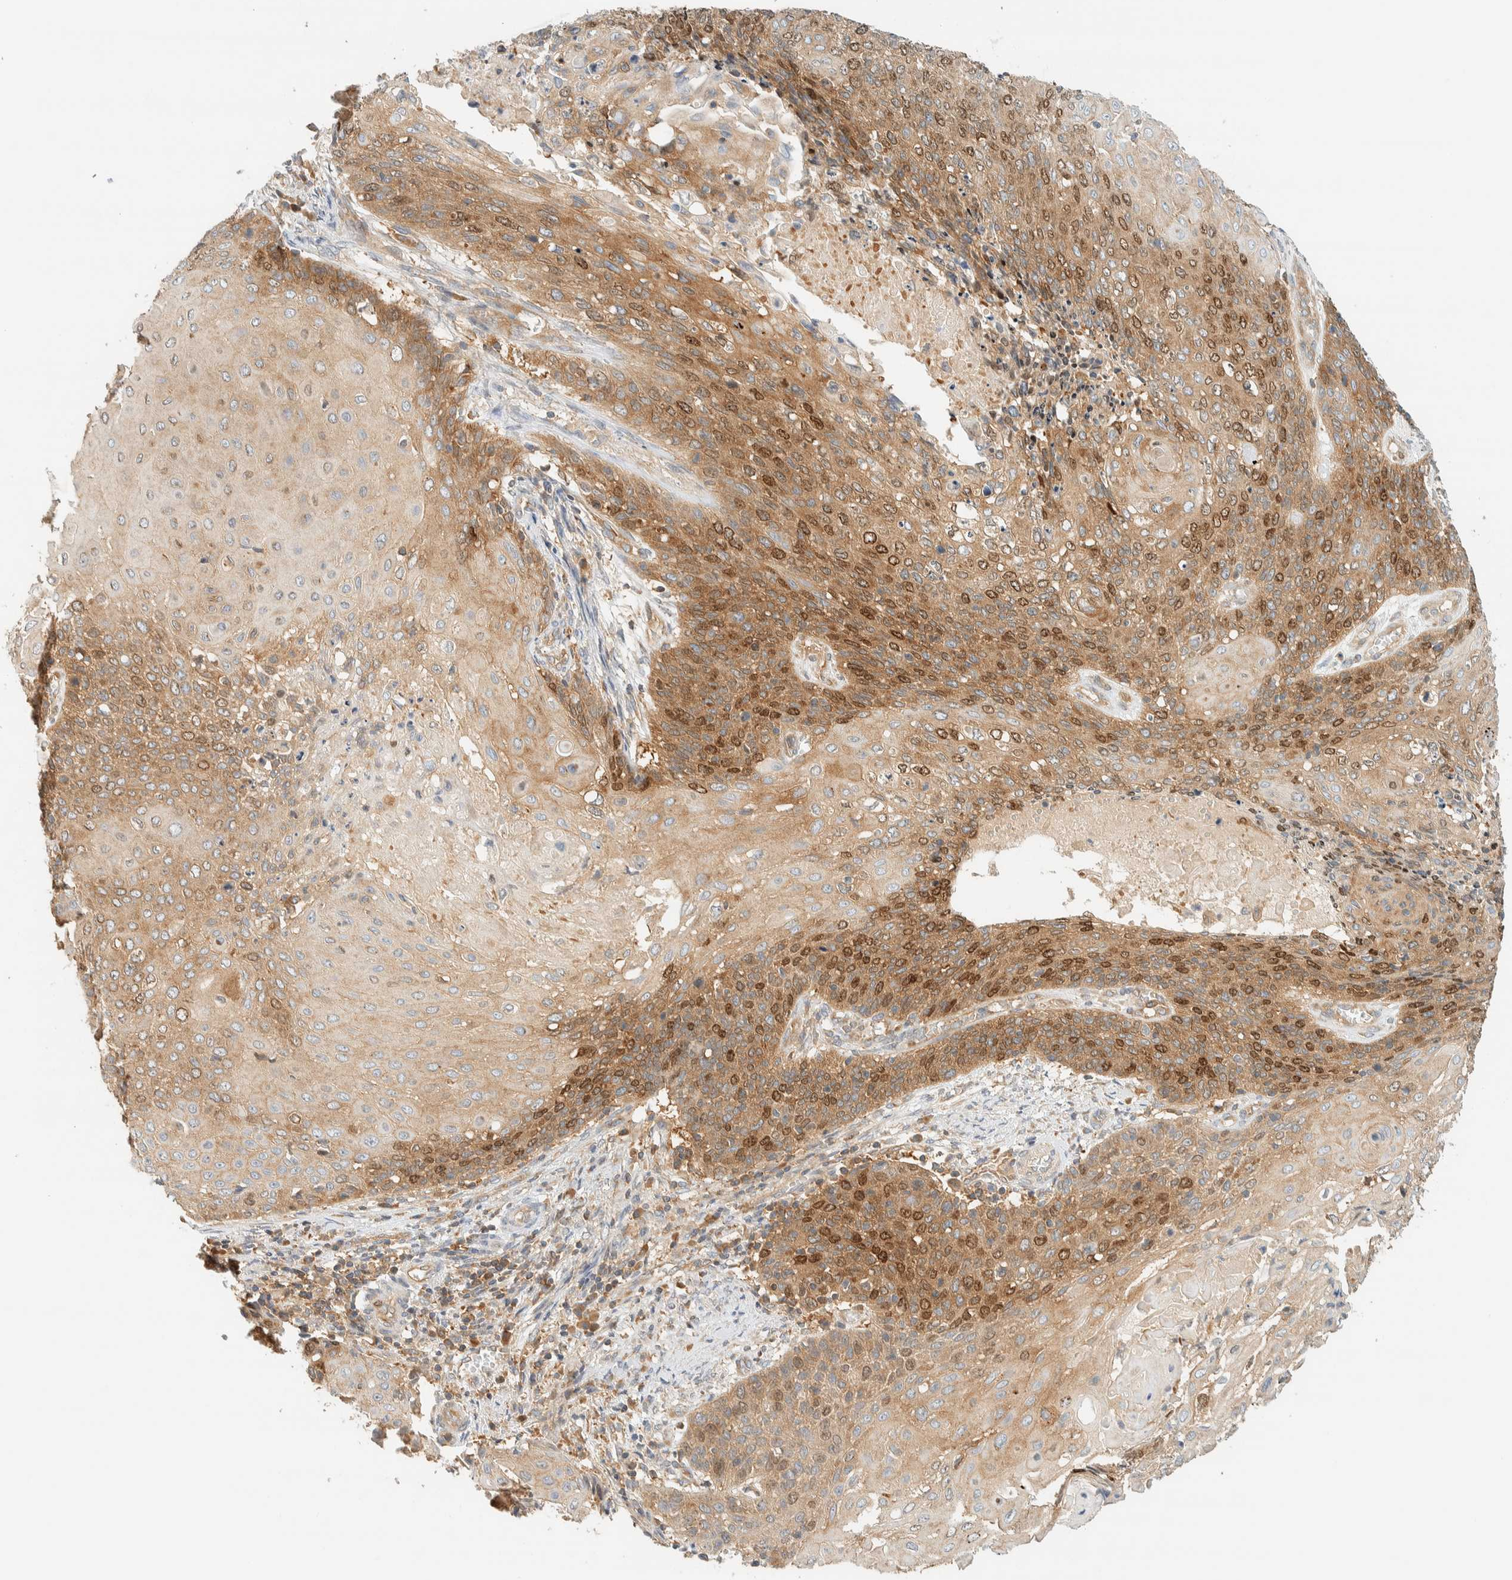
{"staining": {"intensity": "moderate", "quantity": ">75%", "location": "cytoplasmic/membranous,nuclear"}, "tissue": "cervical cancer", "cell_type": "Tumor cells", "image_type": "cancer", "snomed": [{"axis": "morphology", "description": "Squamous cell carcinoma, NOS"}, {"axis": "topography", "description": "Cervix"}], "caption": "Moderate cytoplasmic/membranous and nuclear positivity for a protein is present in approximately >75% of tumor cells of squamous cell carcinoma (cervical) using immunohistochemistry (IHC).", "gene": "ARFGEF1", "patient": {"sex": "female", "age": 39}}